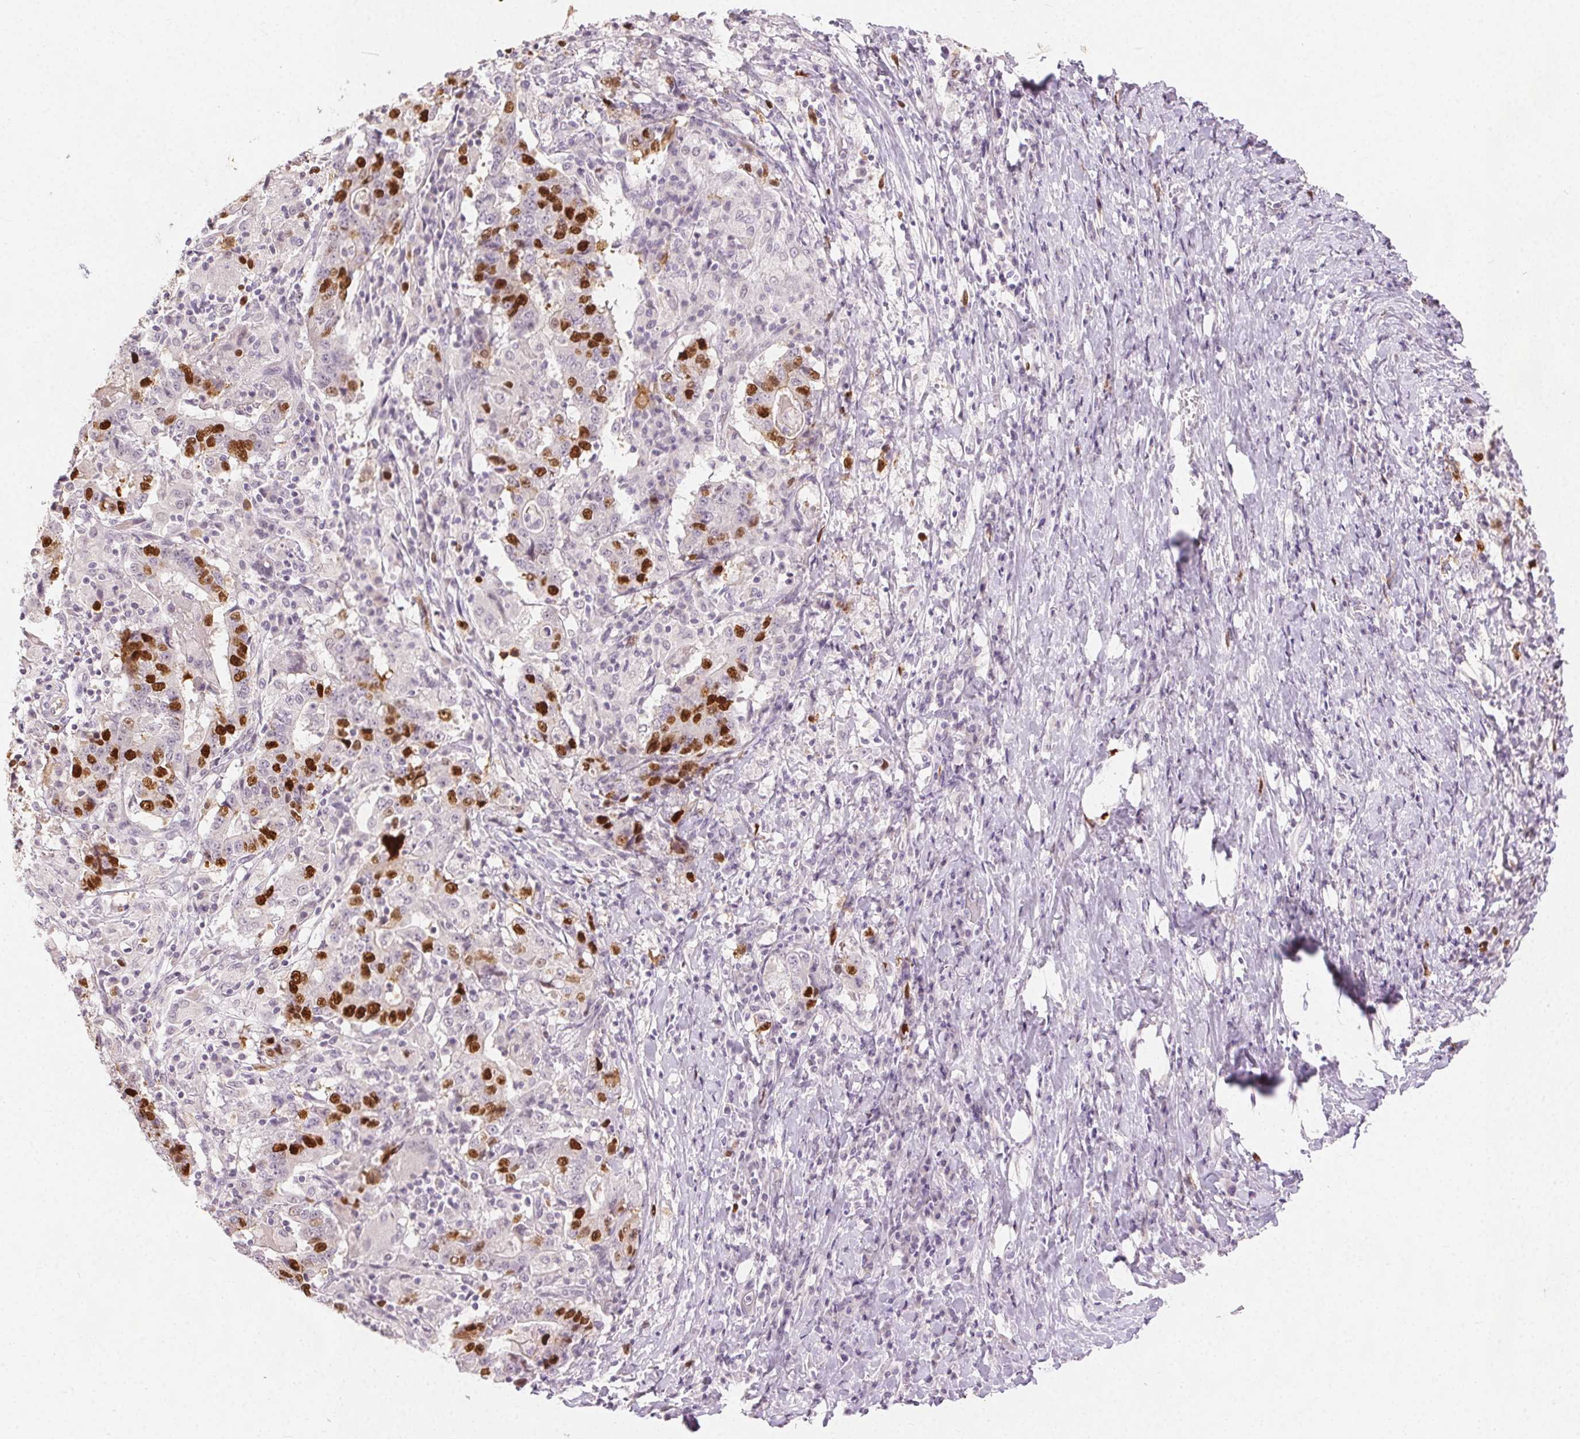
{"staining": {"intensity": "strong", "quantity": ">75%", "location": "nuclear"}, "tissue": "stomach cancer", "cell_type": "Tumor cells", "image_type": "cancer", "snomed": [{"axis": "morphology", "description": "Normal tissue, NOS"}, {"axis": "morphology", "description": "Adenocarcinoma, NOS"}, {"axis": "topography", "description": "Stomach, upper"}, {"axis": "topography", "description": "Stomach"}], "caption": "Immunohistochemistry (IHC) histopathology image of human adenocarcinoma (stomach) stained for a protein (brown), which demonstrates high levels of strong nuclear positivity in approximately >75% of tumor cells.", "gene": "ANLN", "patient": {"sex": "male", "age": 59}}